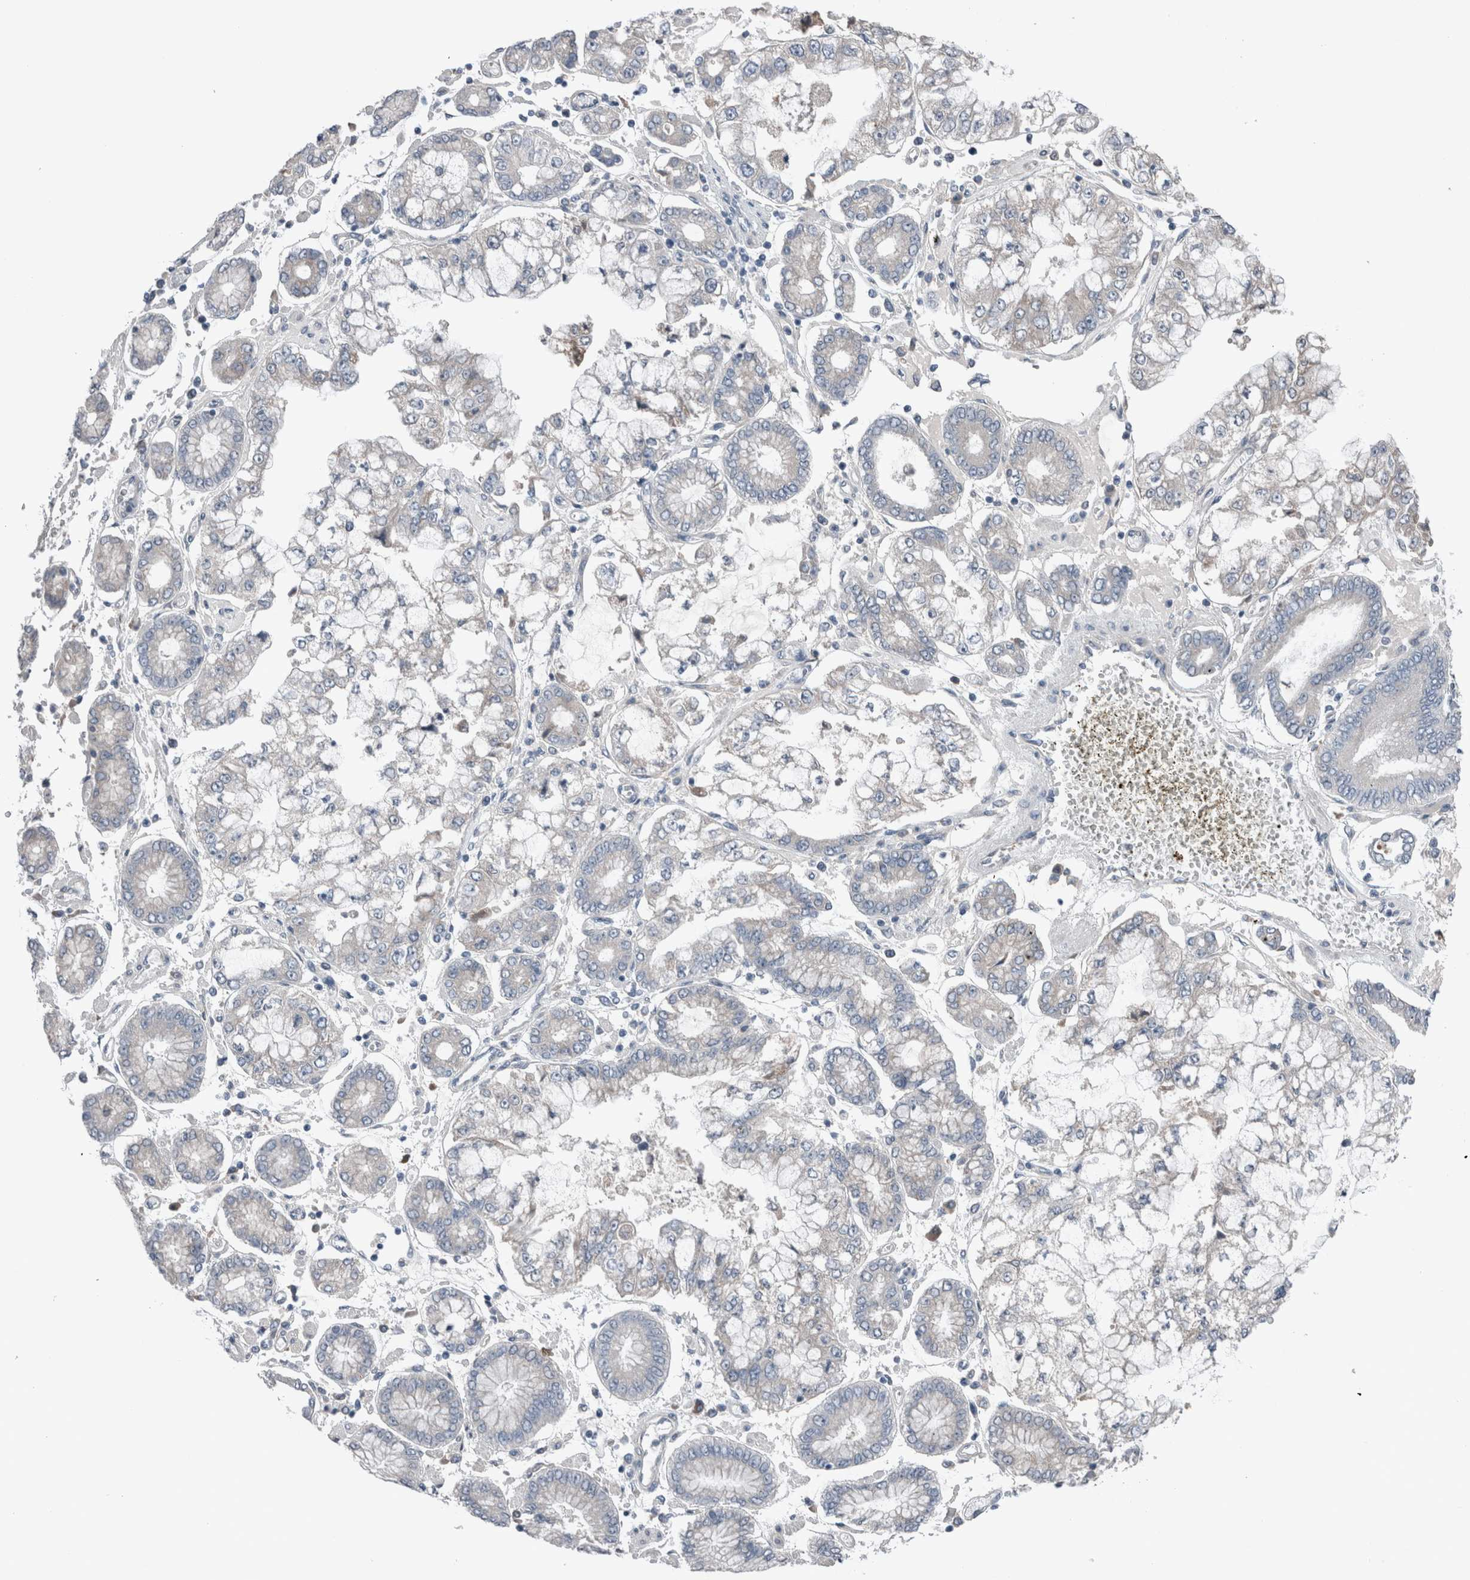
{"staining": {"intensity": "negative", "quantity": "none", "location": "none"}, "tissue": "stomach cancer", "cell_type": "Tumor cells", "image_type": "cancer", "snomed": [{"axis": "morphology", "description": "Adenocarcinoma, NOS"}, {"axis": "topography", "description": "Stomach"}], "caption": "Tumor cells show no significant expression in adenocarcinoma (stomach).", "gene": "CRNN", "patient": {"sex": "male", "age": 76}}